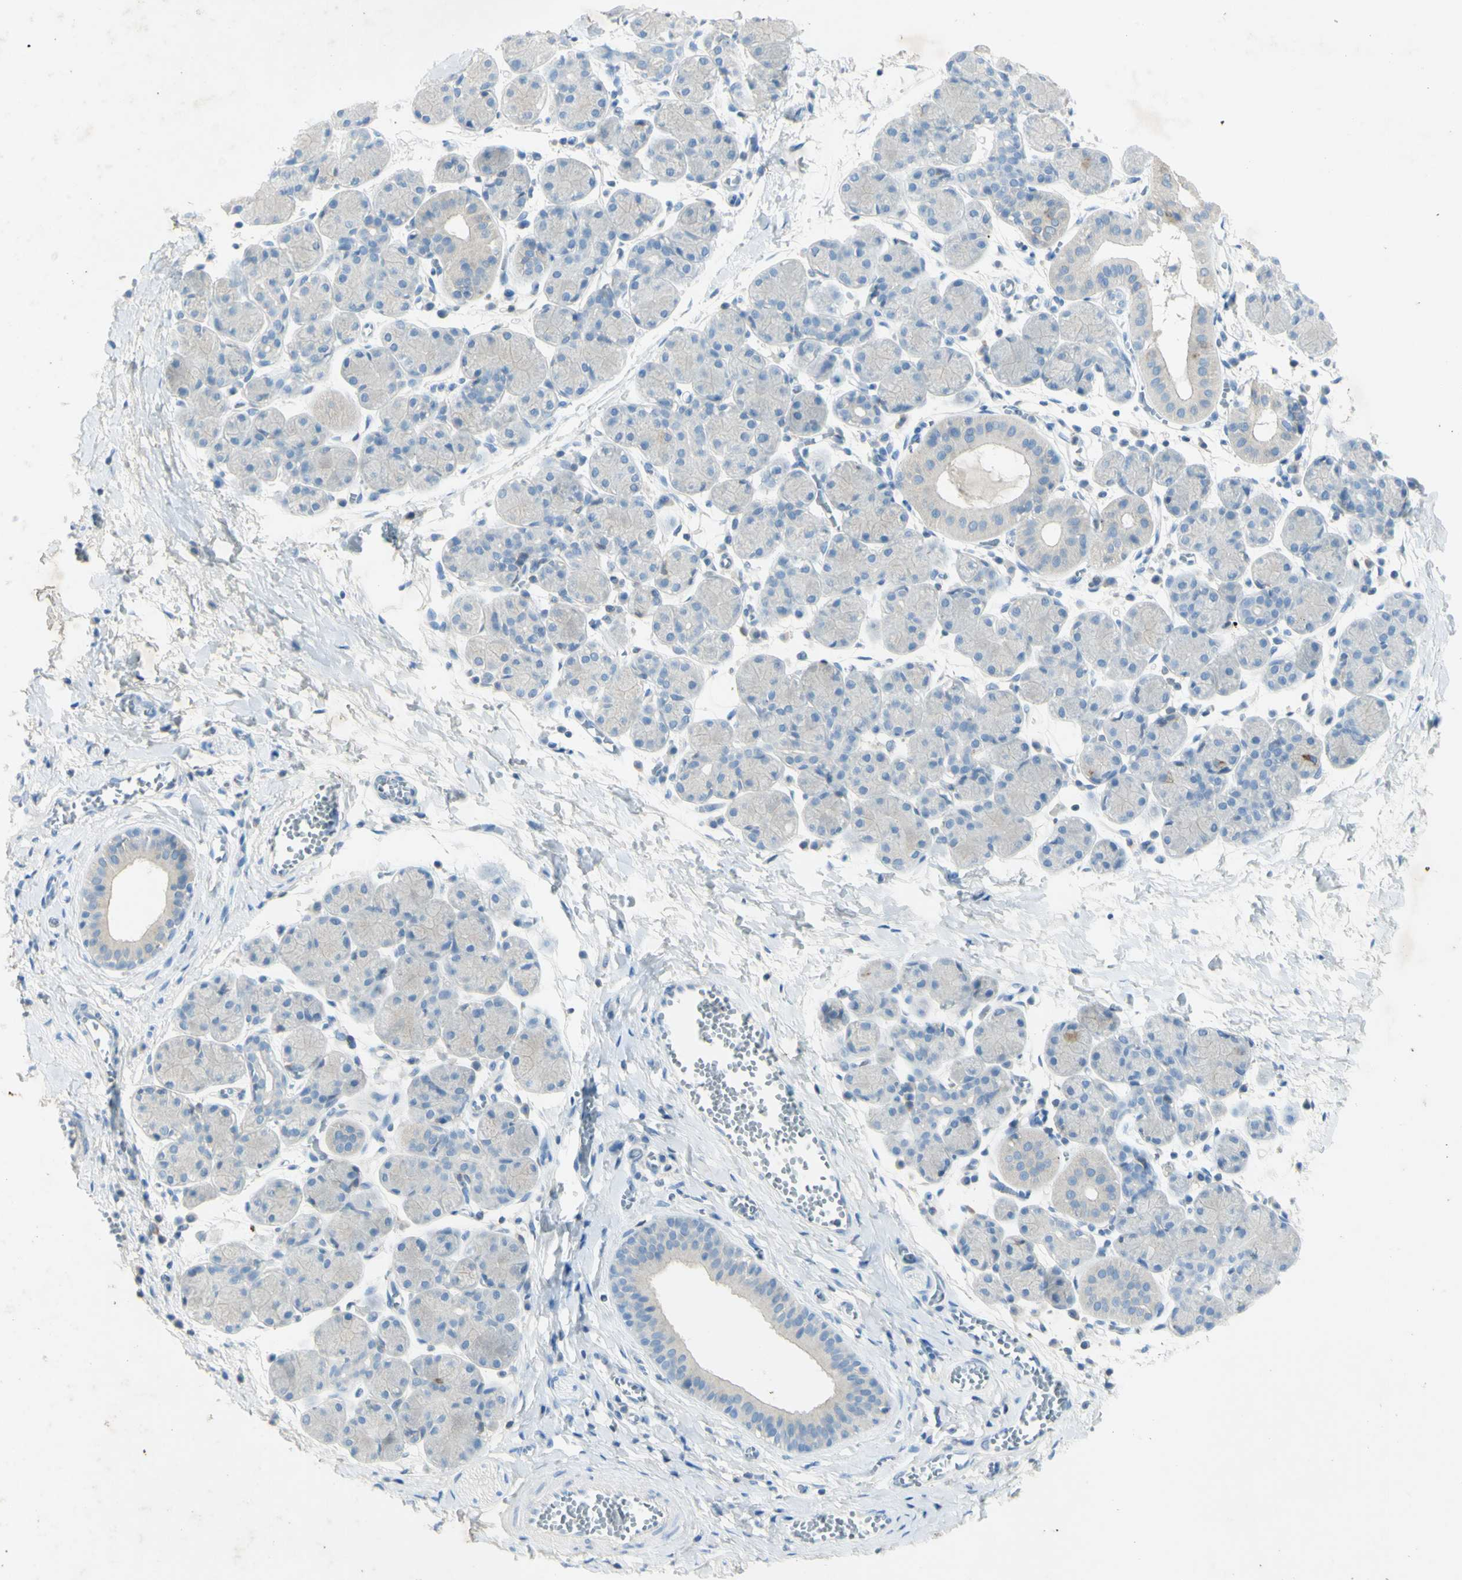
{"staining": {"intensity": "moderate", "quantity": "<25%", "location": "cytoplasmic/membranous"}, "tissue": "salivary gland", "cell_type": "Glandular cells", "image_type": "normal", "snomed": [{"axis": "morphology", "description": "Normal tissue, NOS"}, {"axis": "morphology", "description": "Inflammation, NOS"}, {"axis": "topography", "description": "Lymph node"}, {"axis": "topography", "description": "Salivary gland"}], "caption": "An IHC histopathology image of unremarkable tissue is shown. Protein staining in brown labels moderate cytoplasmic/membranous positivity in salivary gland within glandular cells.", "gene": "GDF15", "patient": {"sex": "male", "age": 3}}